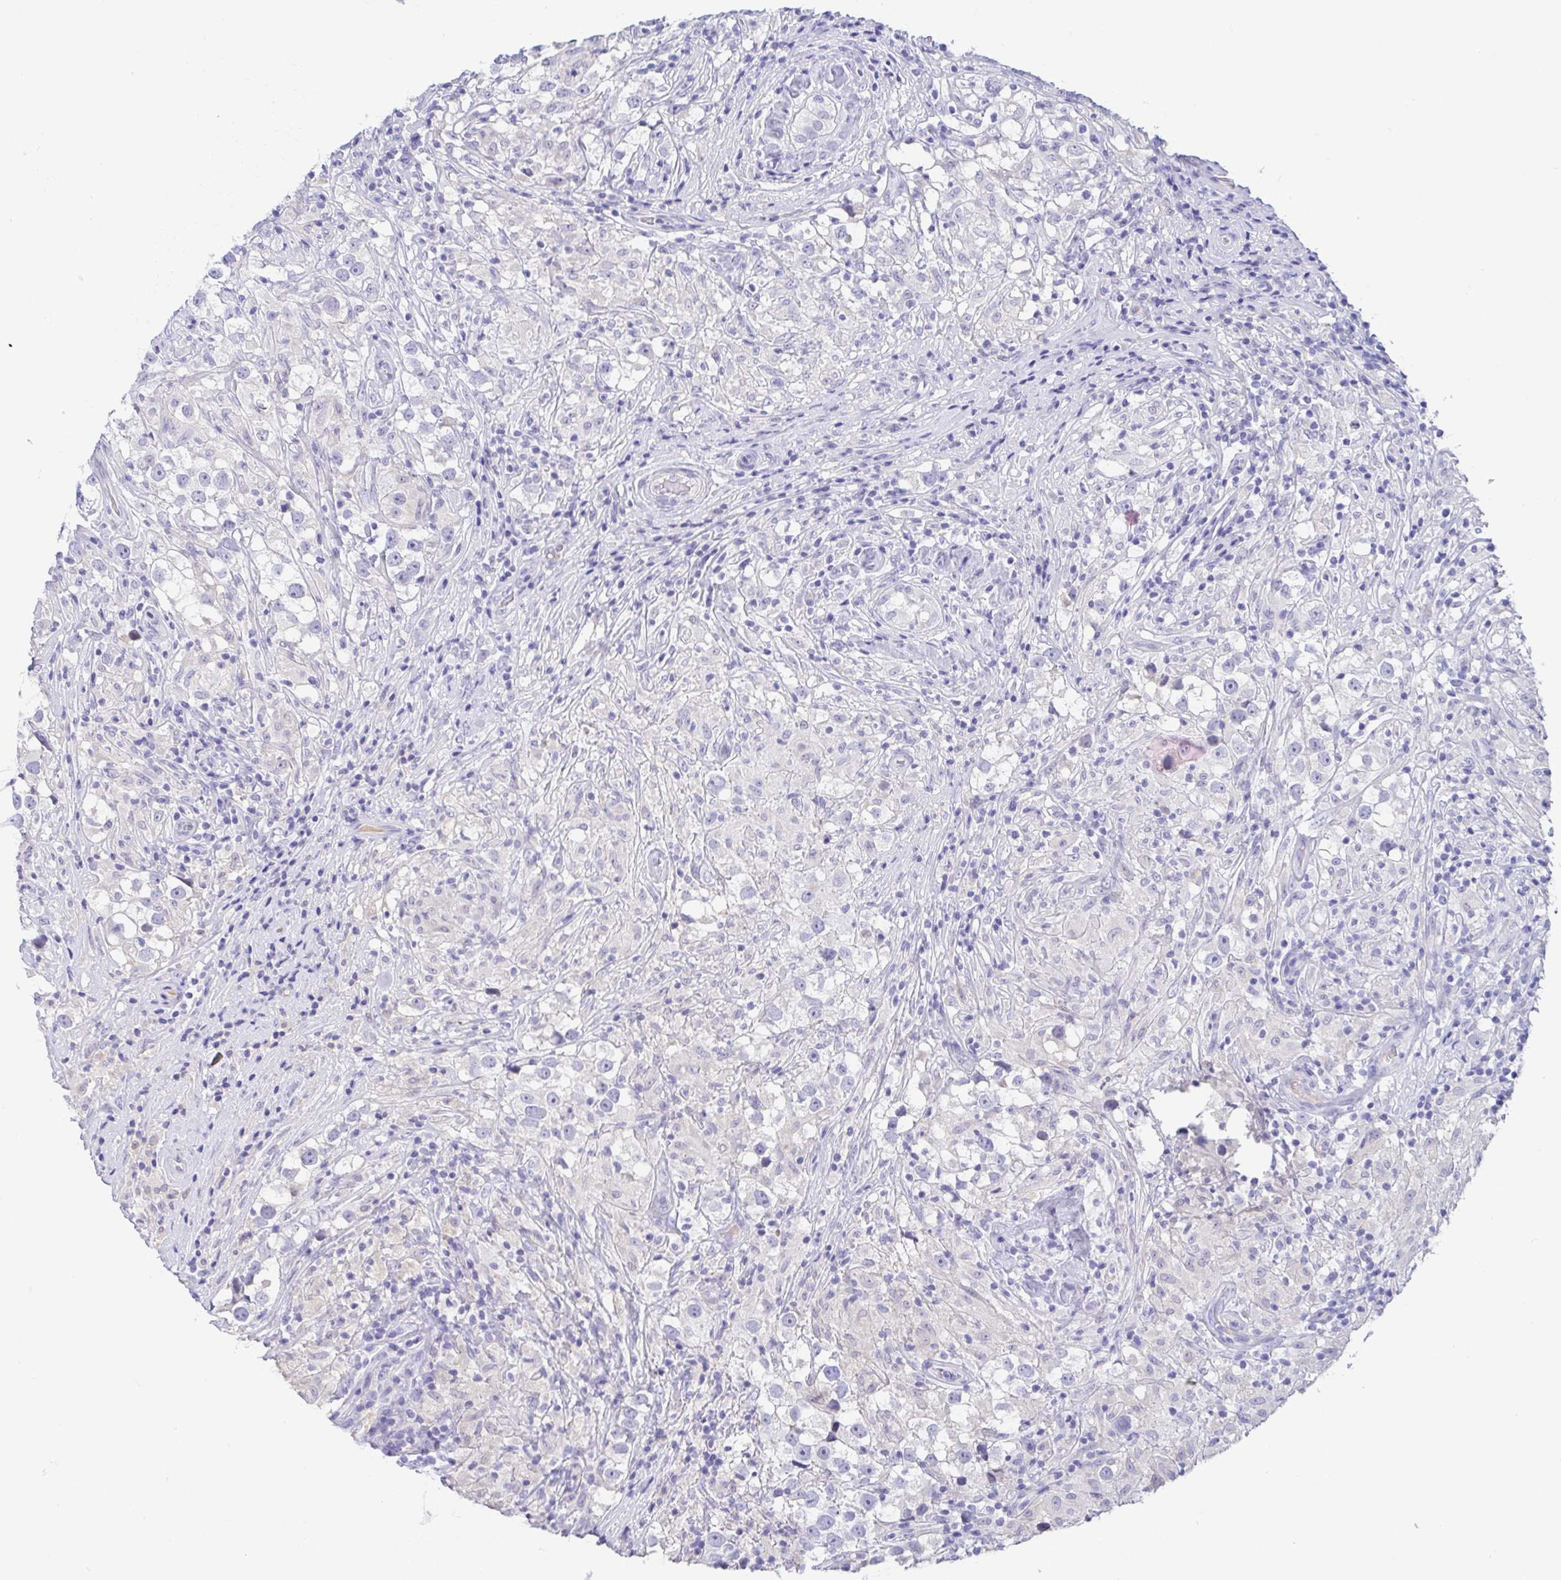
{"staining": {"intensity": "negative", "quantity": "none", "location": "none"}, "tissue": "testis cancer", "cell_type": "Tumor cells", "image_type": "cancer", "snomed": [{"axis": "morphology", "description": "Seminoma, NOS"}, {"axis": "topography", "description": "Testis"}], "caption": "Tumor cells are negative for brown protein staining in testis cancer.", "gene": "TREH", "patient": {"sex": "male", "age": 46}}